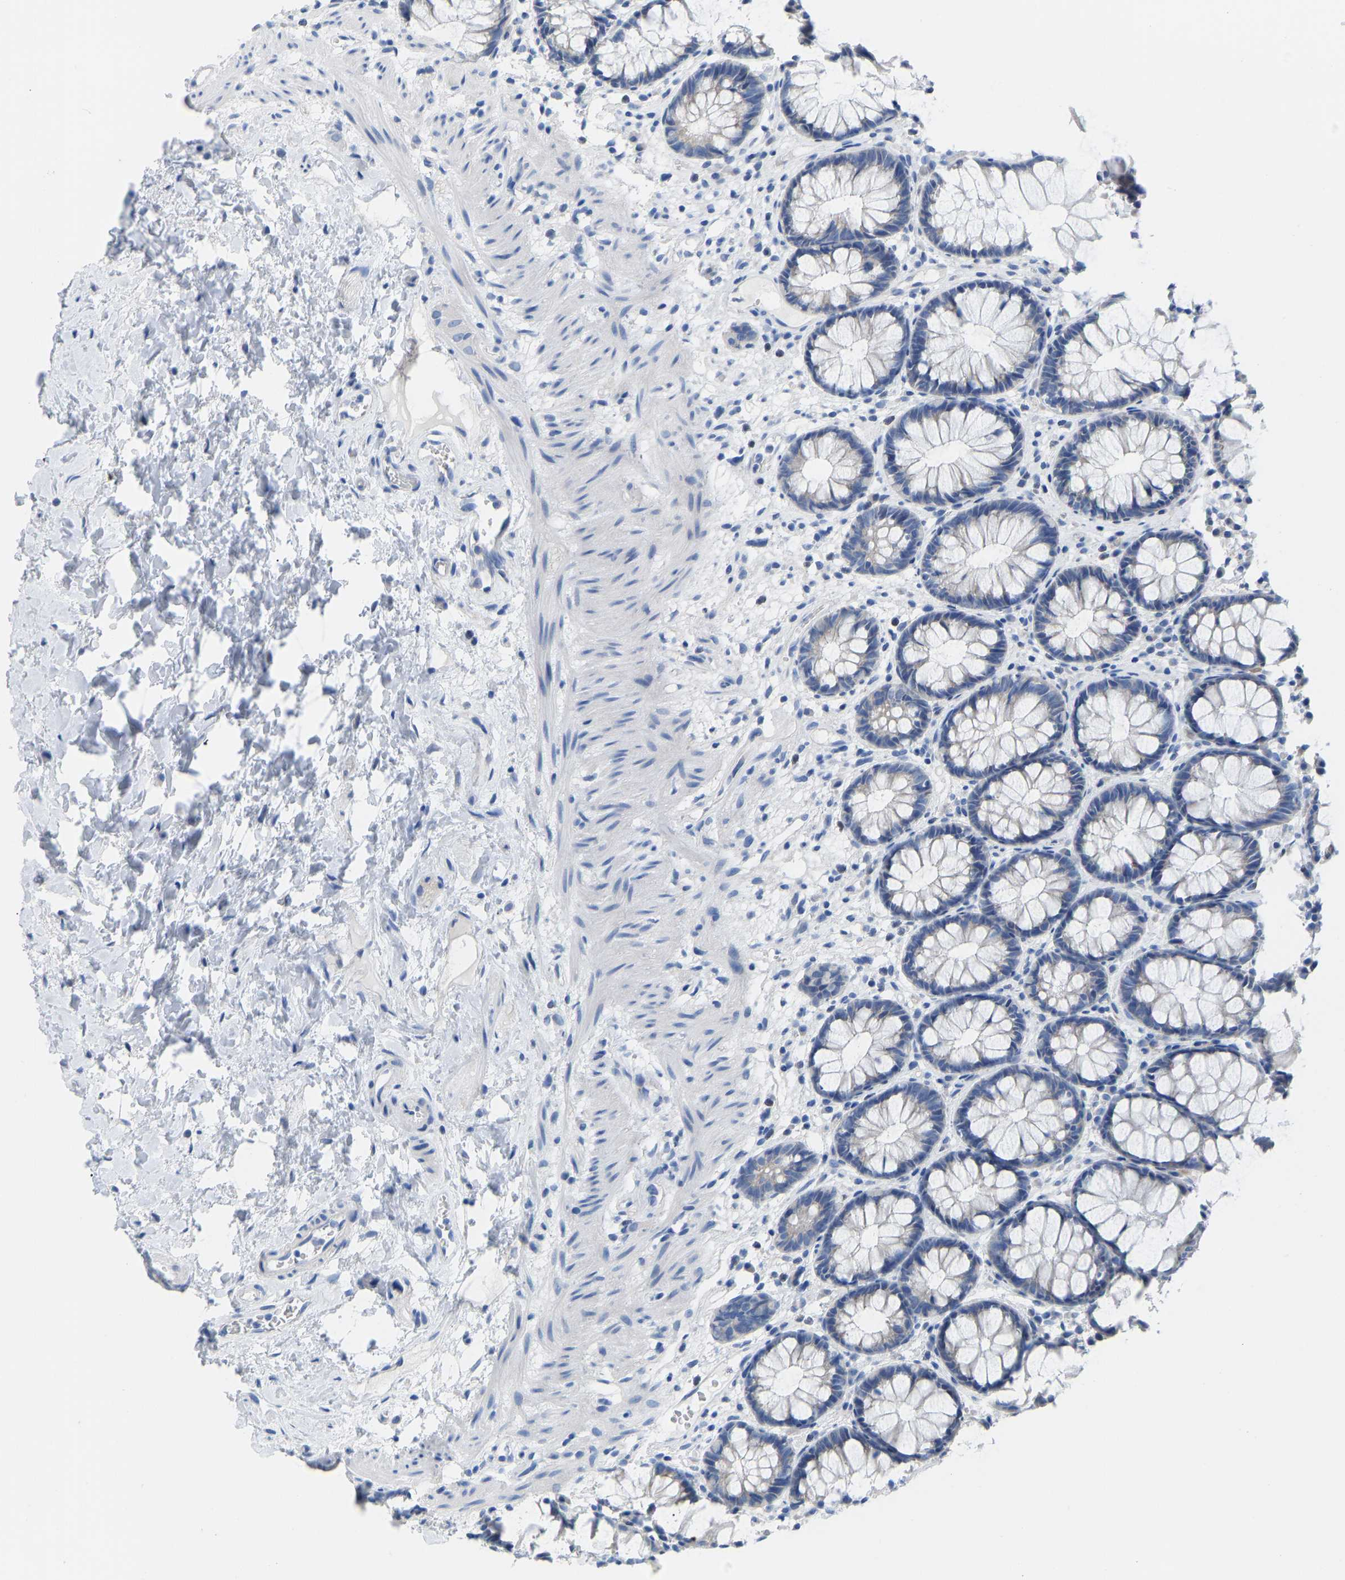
{"staining": {"intensity": "weak", "quantity": "<25%", "location": "cytoplasmic/membranous"}, "tissue": "rectum", "cell_type": "Glandular cells", "image_type": "normal", "snomed": [{"axis": "morphology", "description": "Normal tissue, NOS"}, {"axis": "topography", "description": "Rectum"}], "caption": "IHC of normal human rectum demonstrates no positivity in glandular cells.", "gene": "OLIG2", "patient": {"sex": "male", "age": 64}}